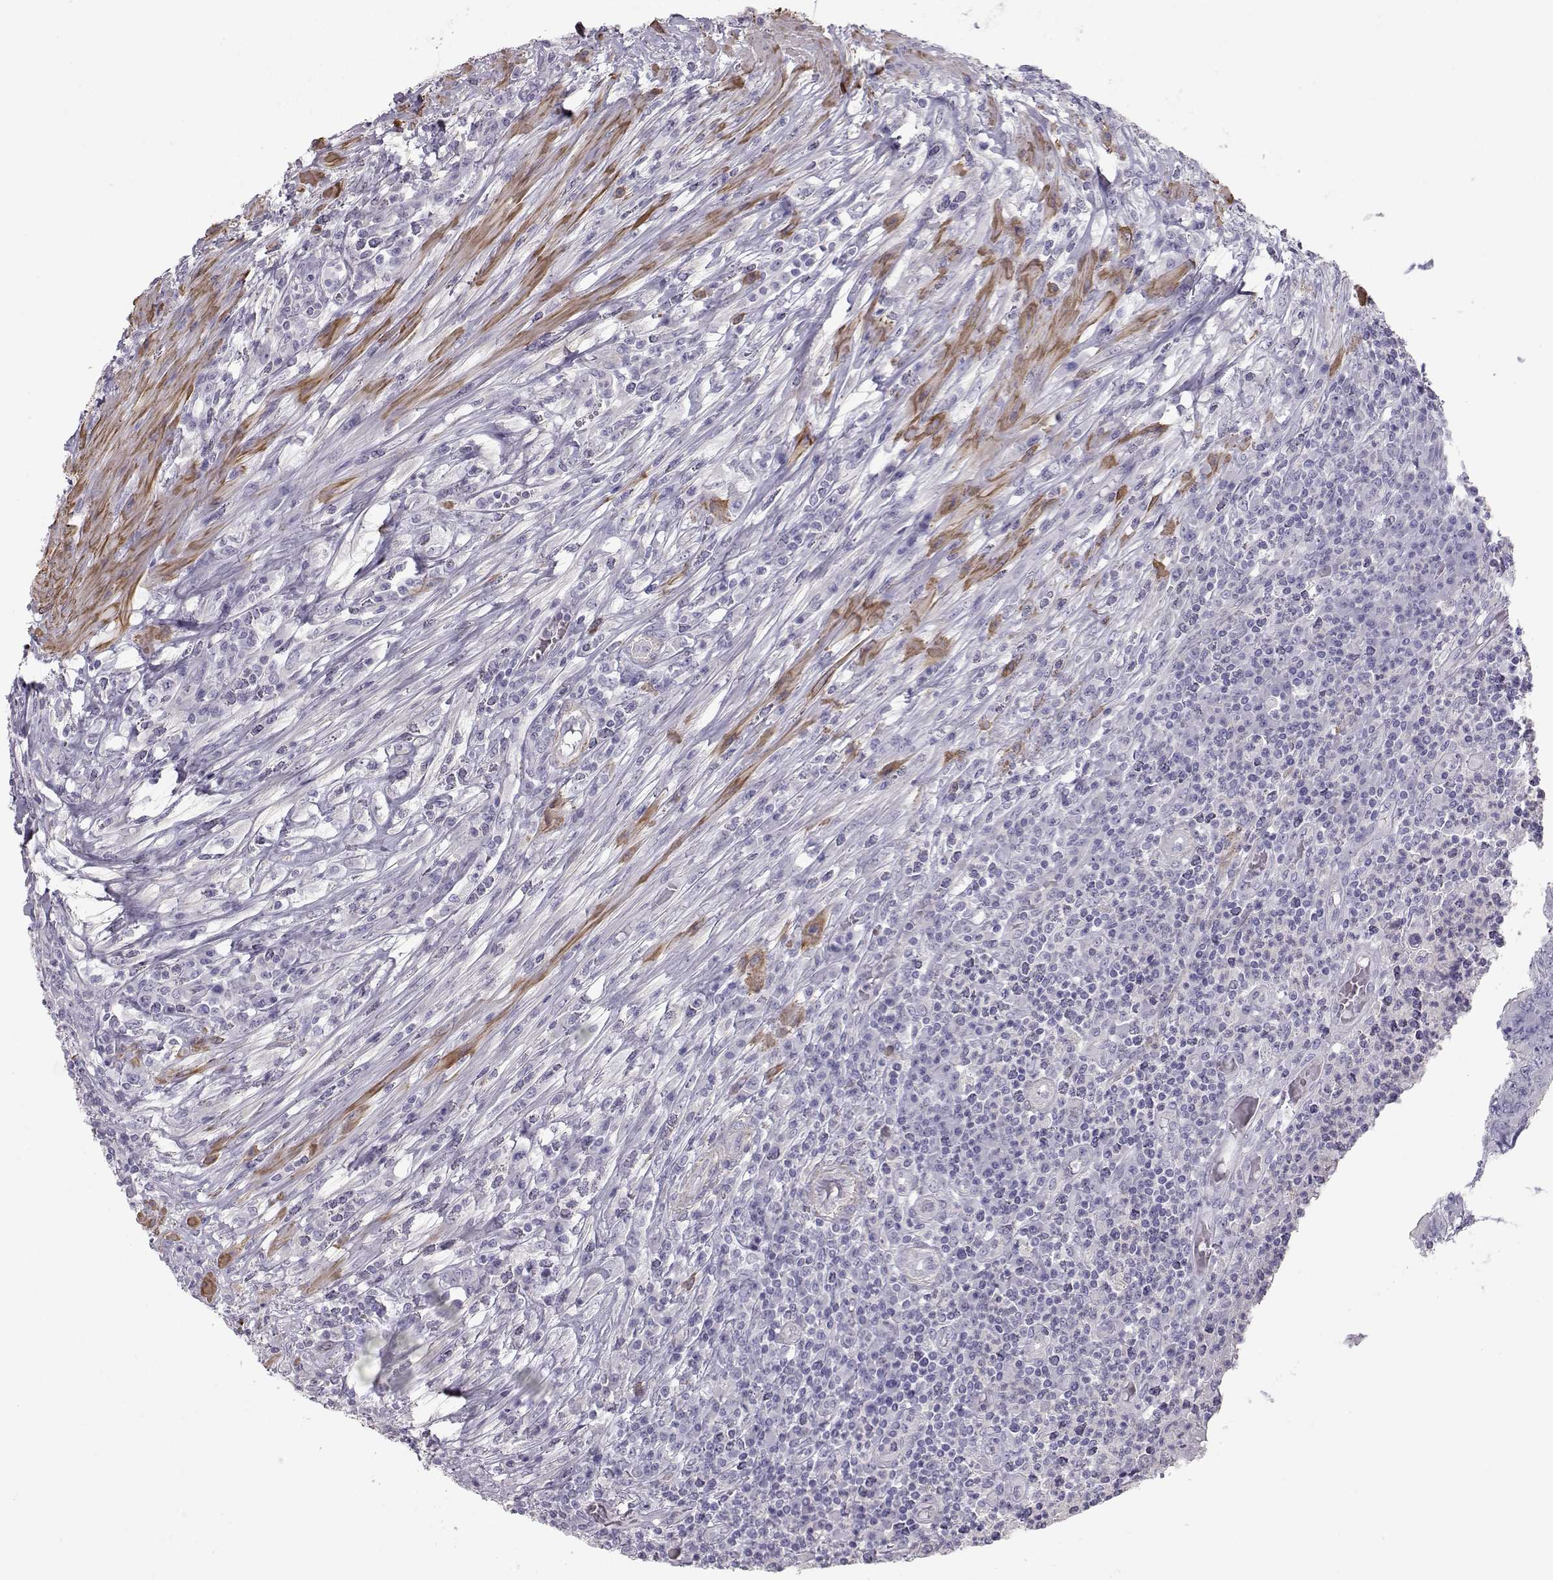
{"staining": {"intensity": "negative", "quantity": "none", "location": "none"}, "tissue": "colorectal cancer", "cell_type": "Tumor cells", "image_type": "cancer", "snomed": [{"axis": "morphology", "description": "Adenocarcinoma, NOS"}, {"axis": "topography", "description": "Colon"}], "caption": "Colorectal adenocarcinoma was stained to show a protein in brown. There is no significant staining in tumor cells.", "gene": "SLITRK3", "patient": {"sex": "male", "age": 53}}